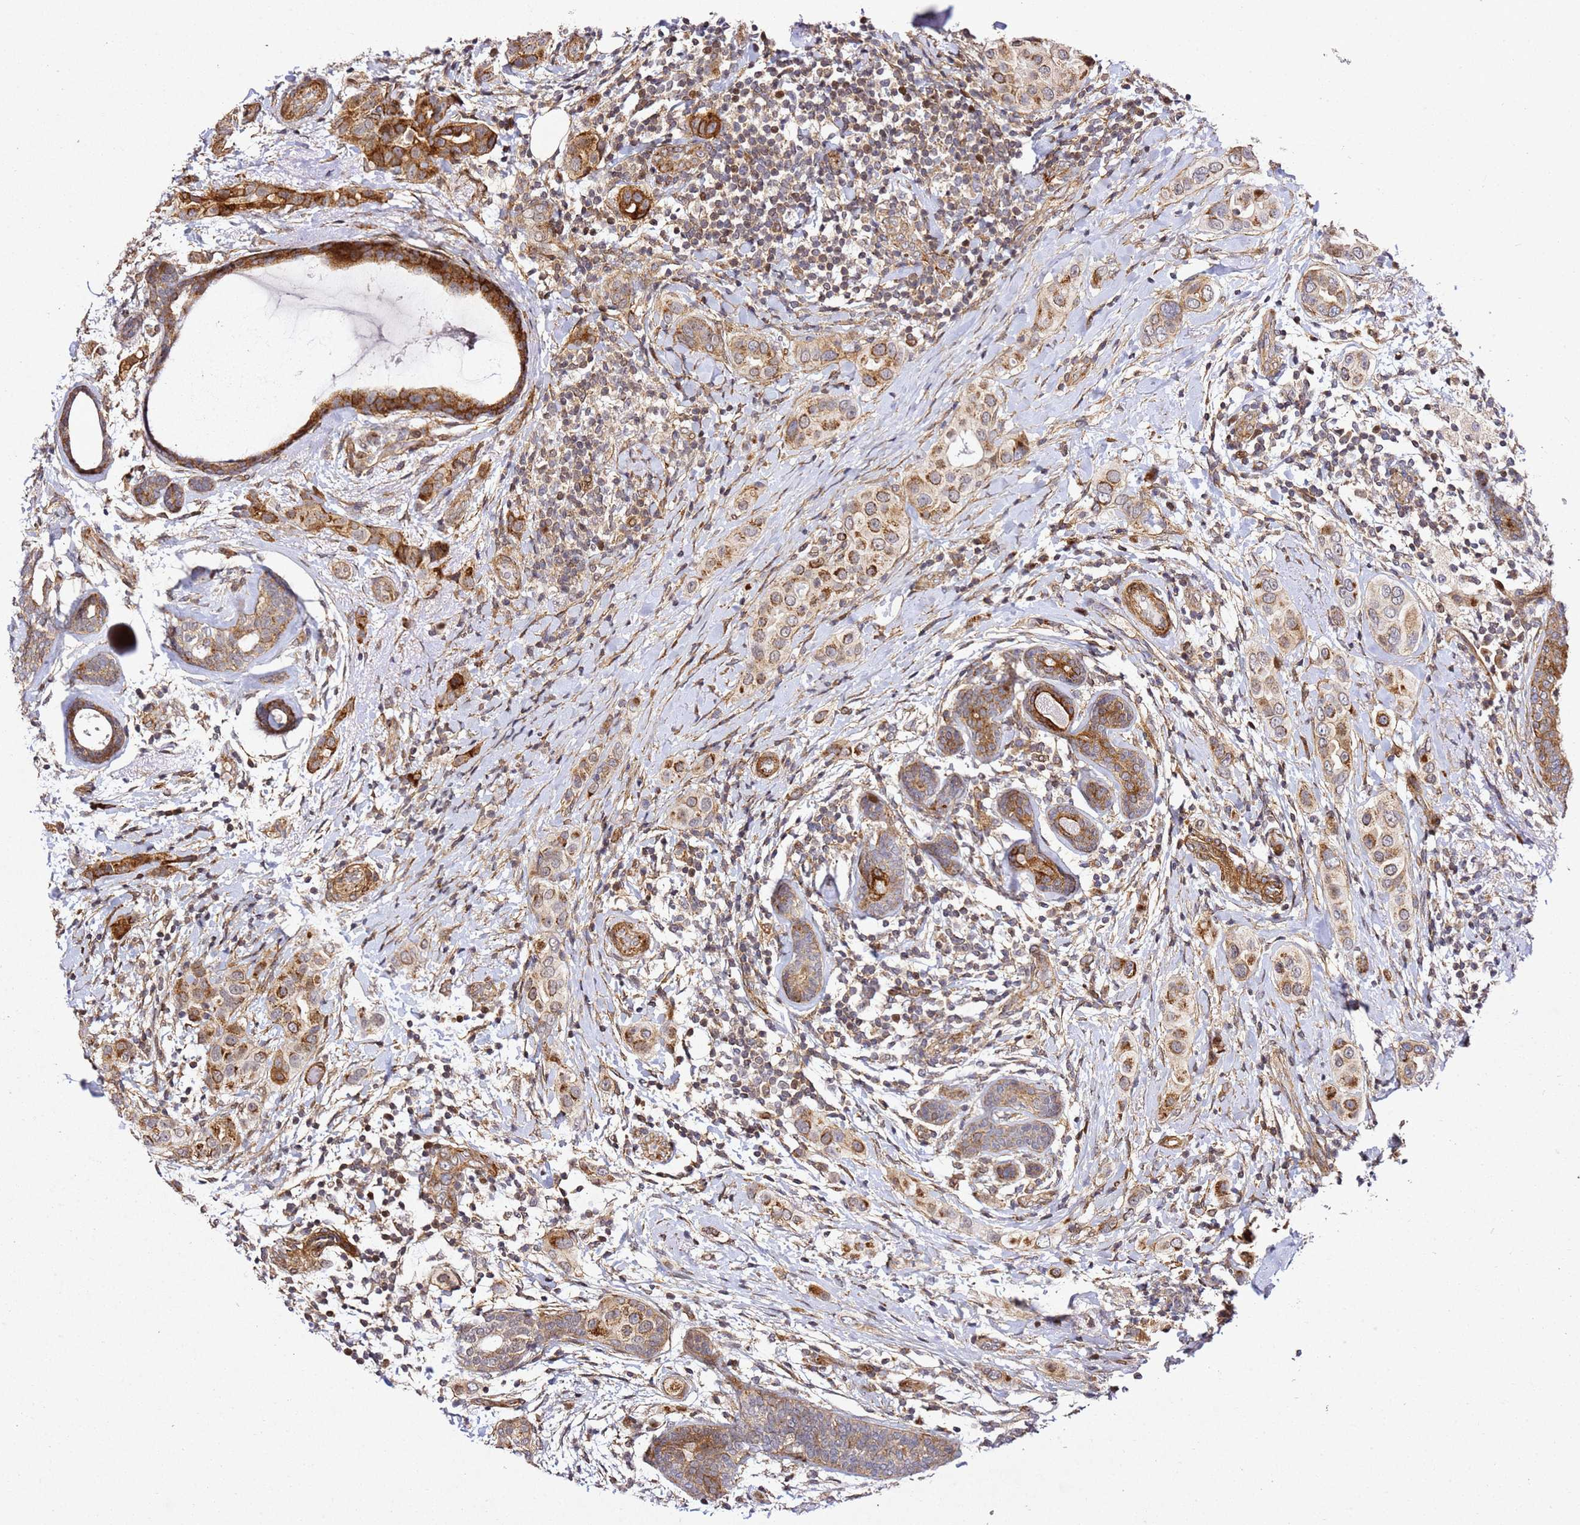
{"staining": {"intensity": "moderate", "quantity": ">75%", "location": "cytoplasmic/membranous"}, "tissue": "breast cancer", "cell_type": "Tumor cells", "image_type": "cancer", "snomed": [{"axis": "morphology", "description": "Lobular carcinoma"}, {"axis": "topography", "description": "Breast"}], "caption": "Tumor cells demonstrate medium levels of moderate cytoplasmic/membranous expression in about >75% of cells in human breast cancer (lobular carcinoma). (IHC, brightfield microscopy, high magnification).", "gene": "ZNF296", "patient": {"sex": "female", "age": 51}}